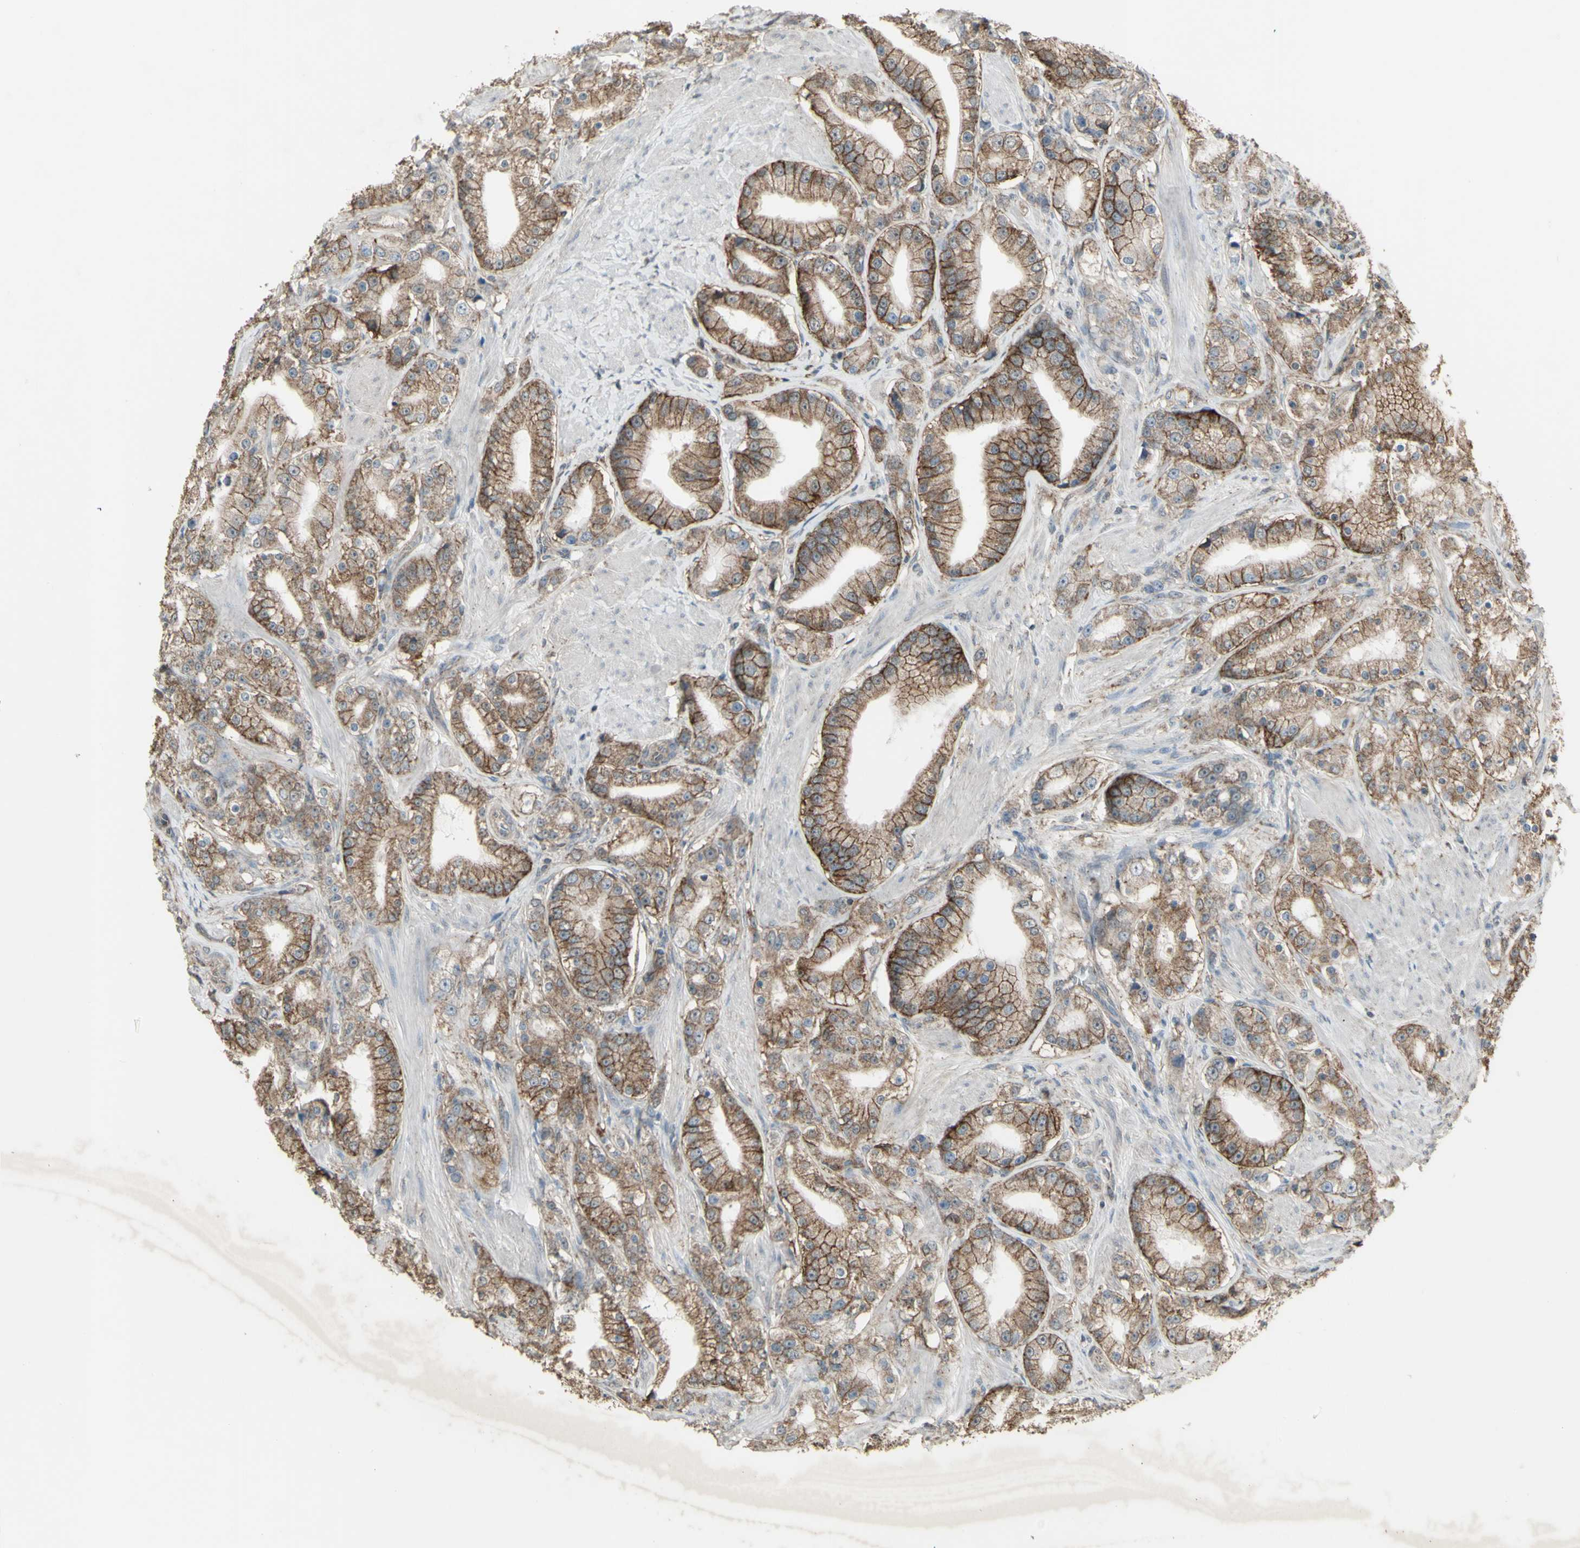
{"staining": {"intensity": "weak", "quantity": ">75%", "location": "cytoplasmic/membranous"}, "tissue": "prostate cancer", "cell_type": "Tumor cells", "image_type": "cancer", "snomed": [{"axis": "morphology", "description": "Adenocarcinoma, Low grade"}, {"axis": "topography", "description": "Prostate"}], "caption": "A high-resolution micrograph shows immunohistochemistry staining of prostate cancer, which demonstrates weak cytoplasmic/membranous staining in about >75% of tumor cells.", "gene": "FXYD3", "patient": {"sex": "male", "age": 63}}